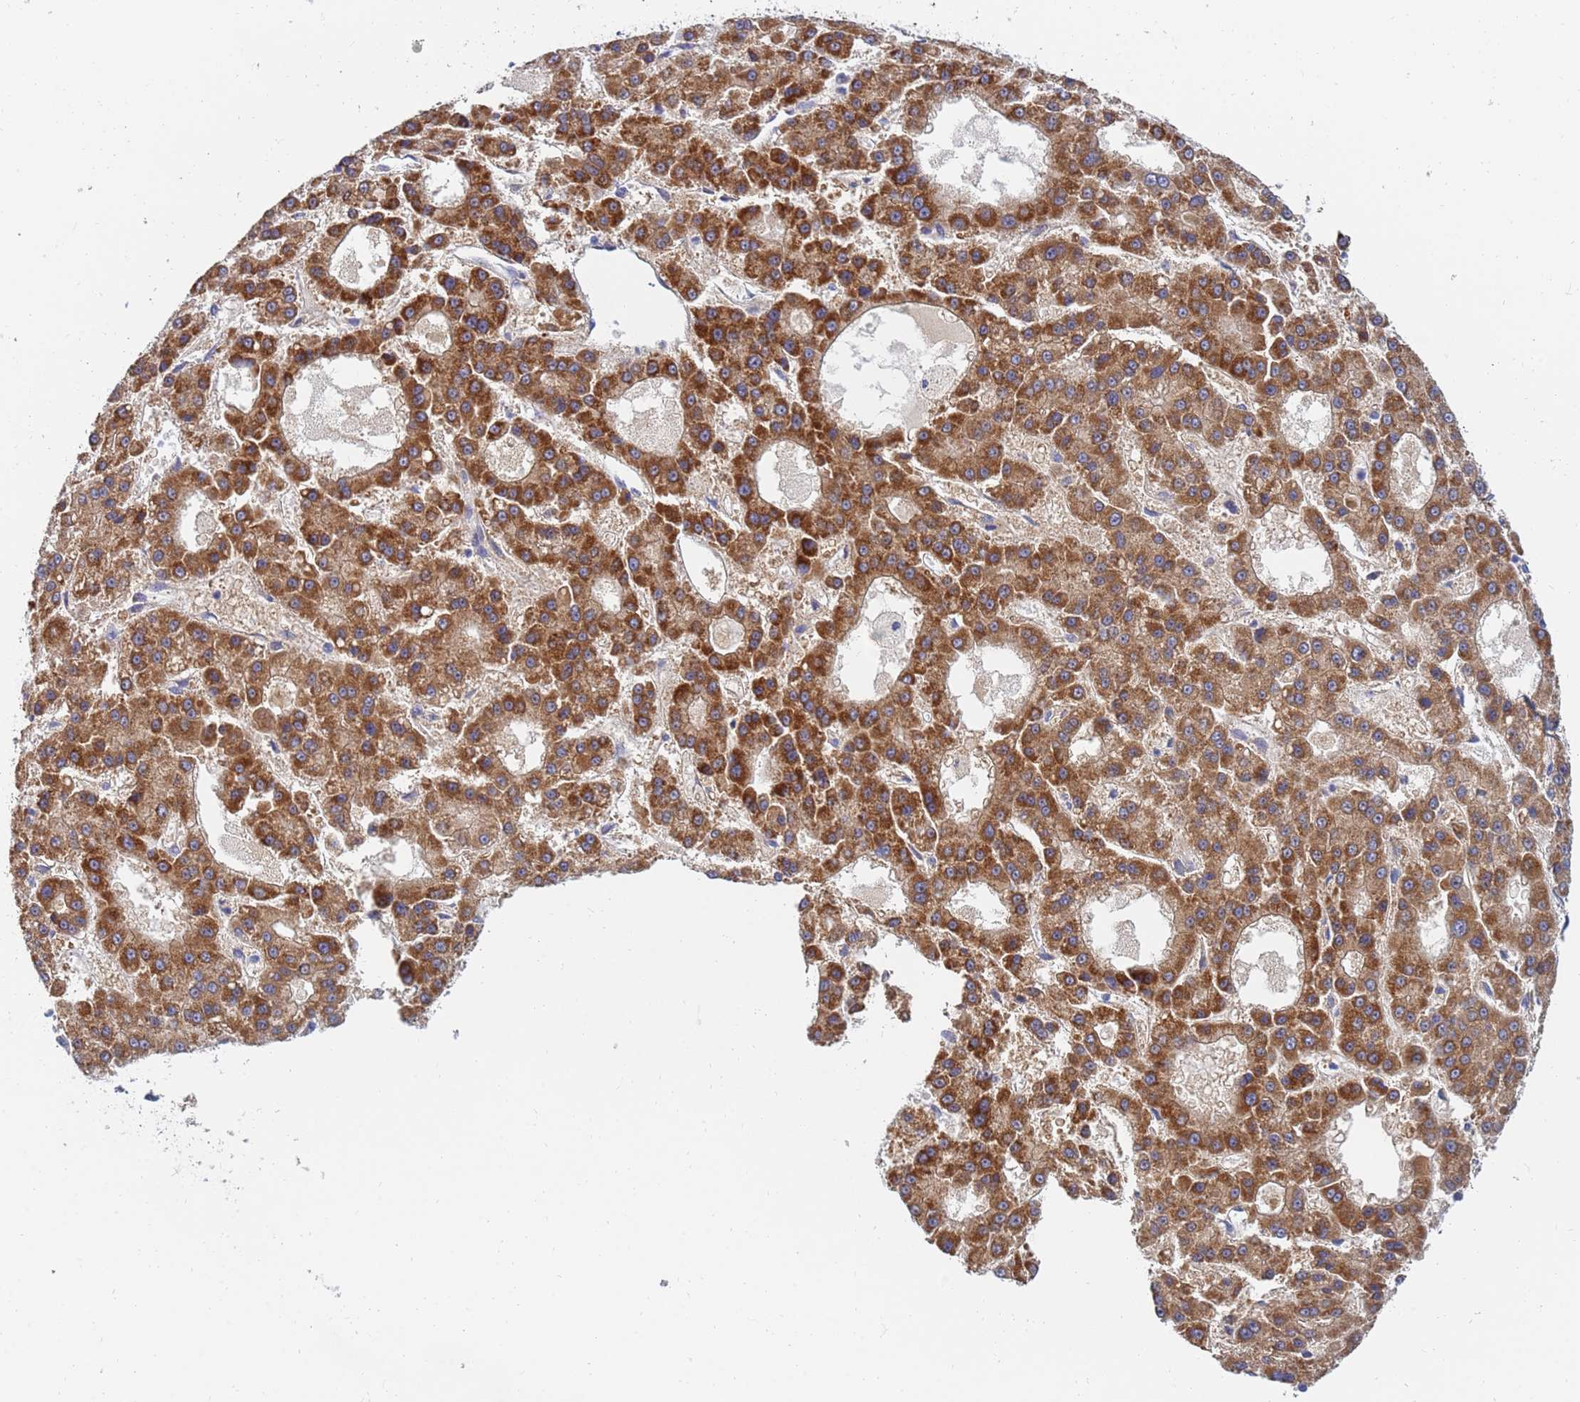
{"staining": {"intensity": "strong", "quantity": ">75%", "location": "cytoplasmic/membranous"}, "tissue": "liver cancer", "cell_type": "Tumor cells", "image_type": "cancer", "snomed": [{"axis": "morphology", "description": "Carcinoma, Hepatocellular, NOS"}, {"axis": "topography", "description": "Liver"}], "caption": "About >75% of tumor cells in liver hepatocellular carcinoma reveal strong cytoplasmic/membranous protein staining as visualized by brown immunohistochemical staining.", "gene": "SDR39U1", "patient": {"sex": "male", "age": 70}}